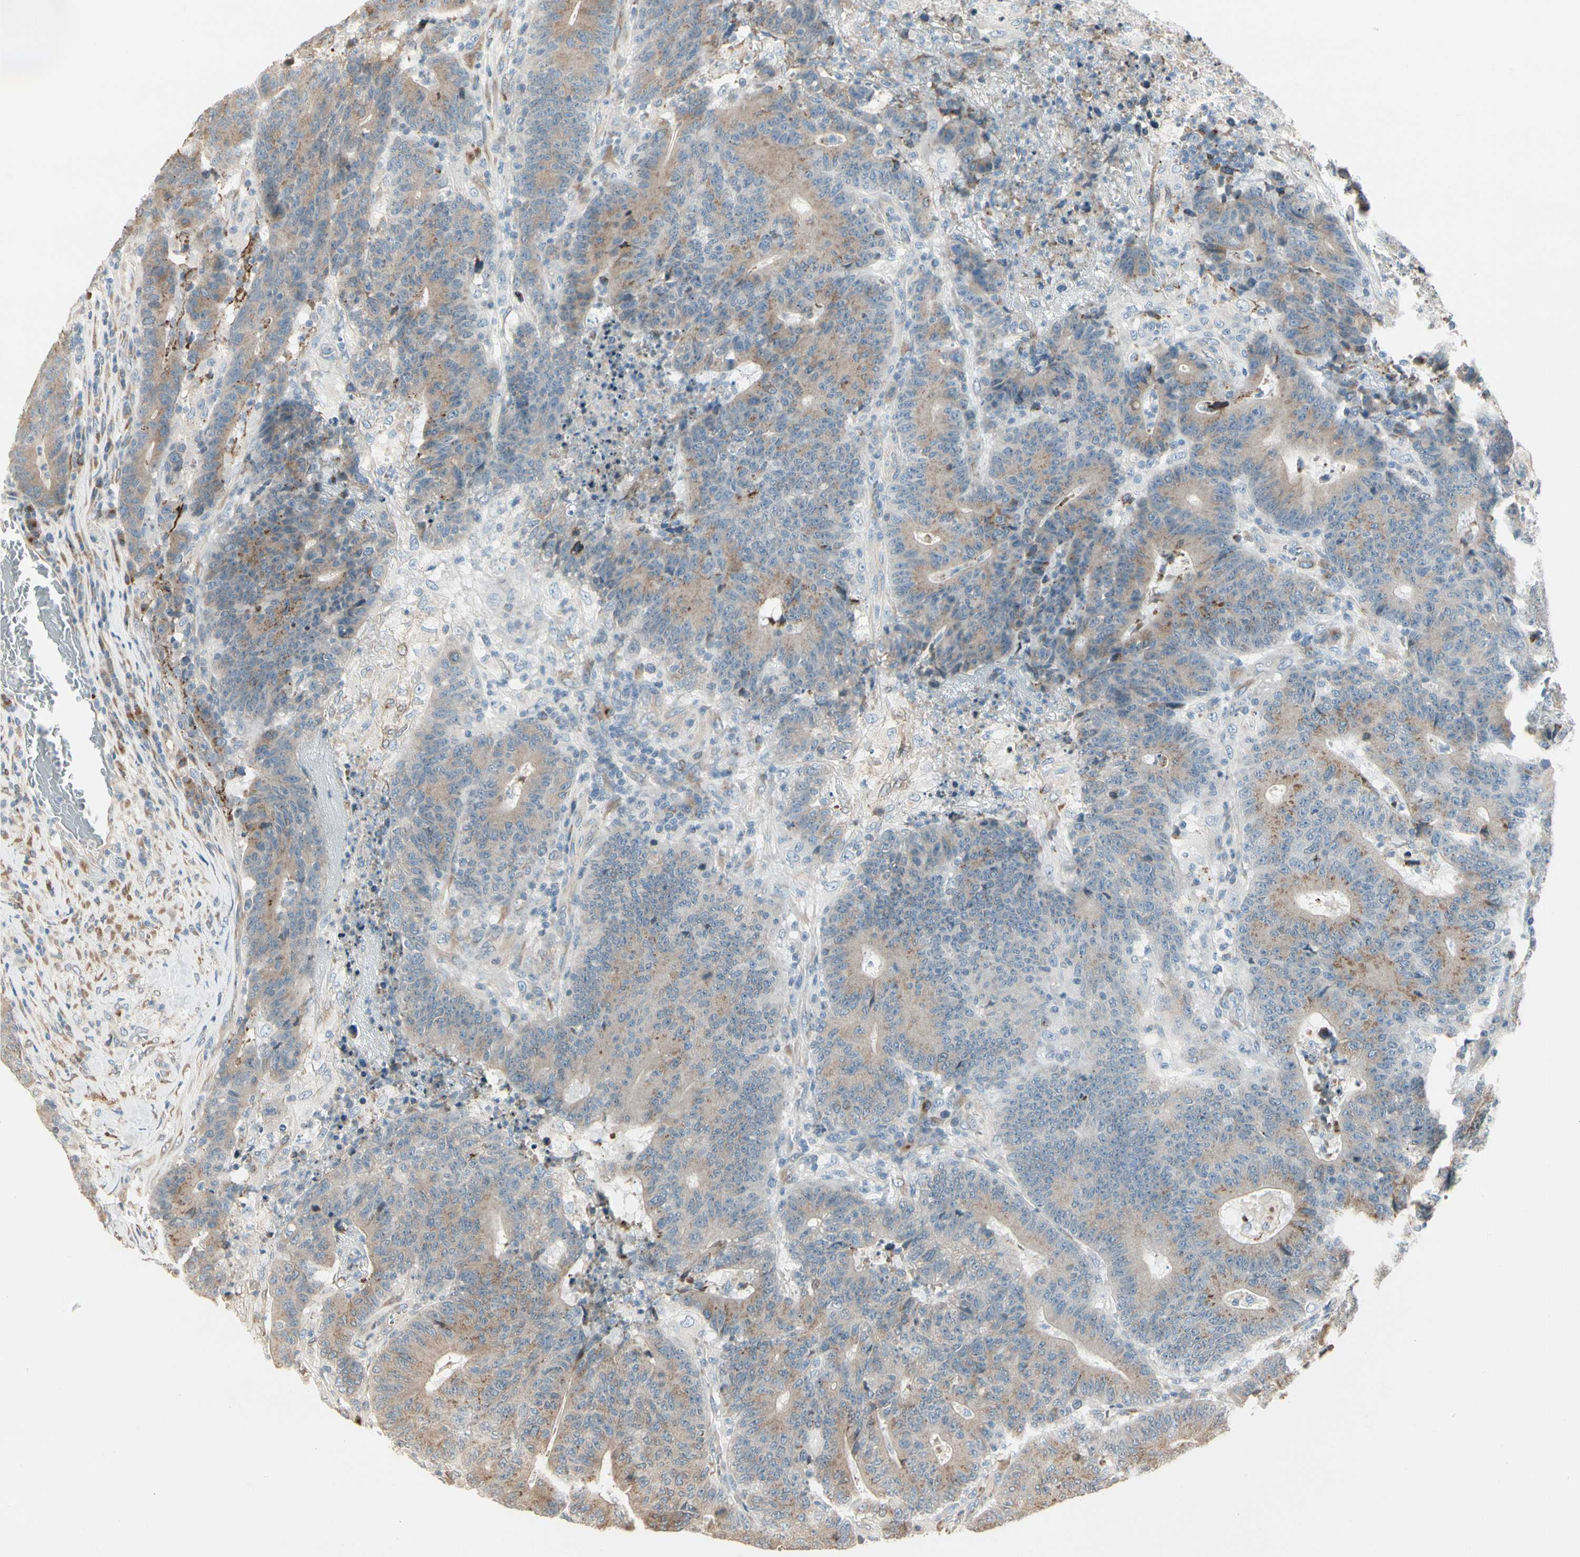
{"staining": {"intensity": "weak", "quantity": ">75%", "location": "cytoplasmic/membranous"}, "tissue": "colorectal cancer", "cell_type": "Tumor cells", "image_type": "cancer", "snomed": [{"axis": "morphology", "description": "Normal tissue, NOS"}, {"axis": "morphology", "description": "Adenocarcinoma, NOS"}, {"axis": "topography", "description": "Colon"}], "caption": "Immunohistochemical staining of human colorectal adenocarcinoma reveals weak cytoplasmic/membranous protein expression in about >75% of tumor cells.", "gene": "NUCB2", "patient": {"sex": "female", "age": 75}}